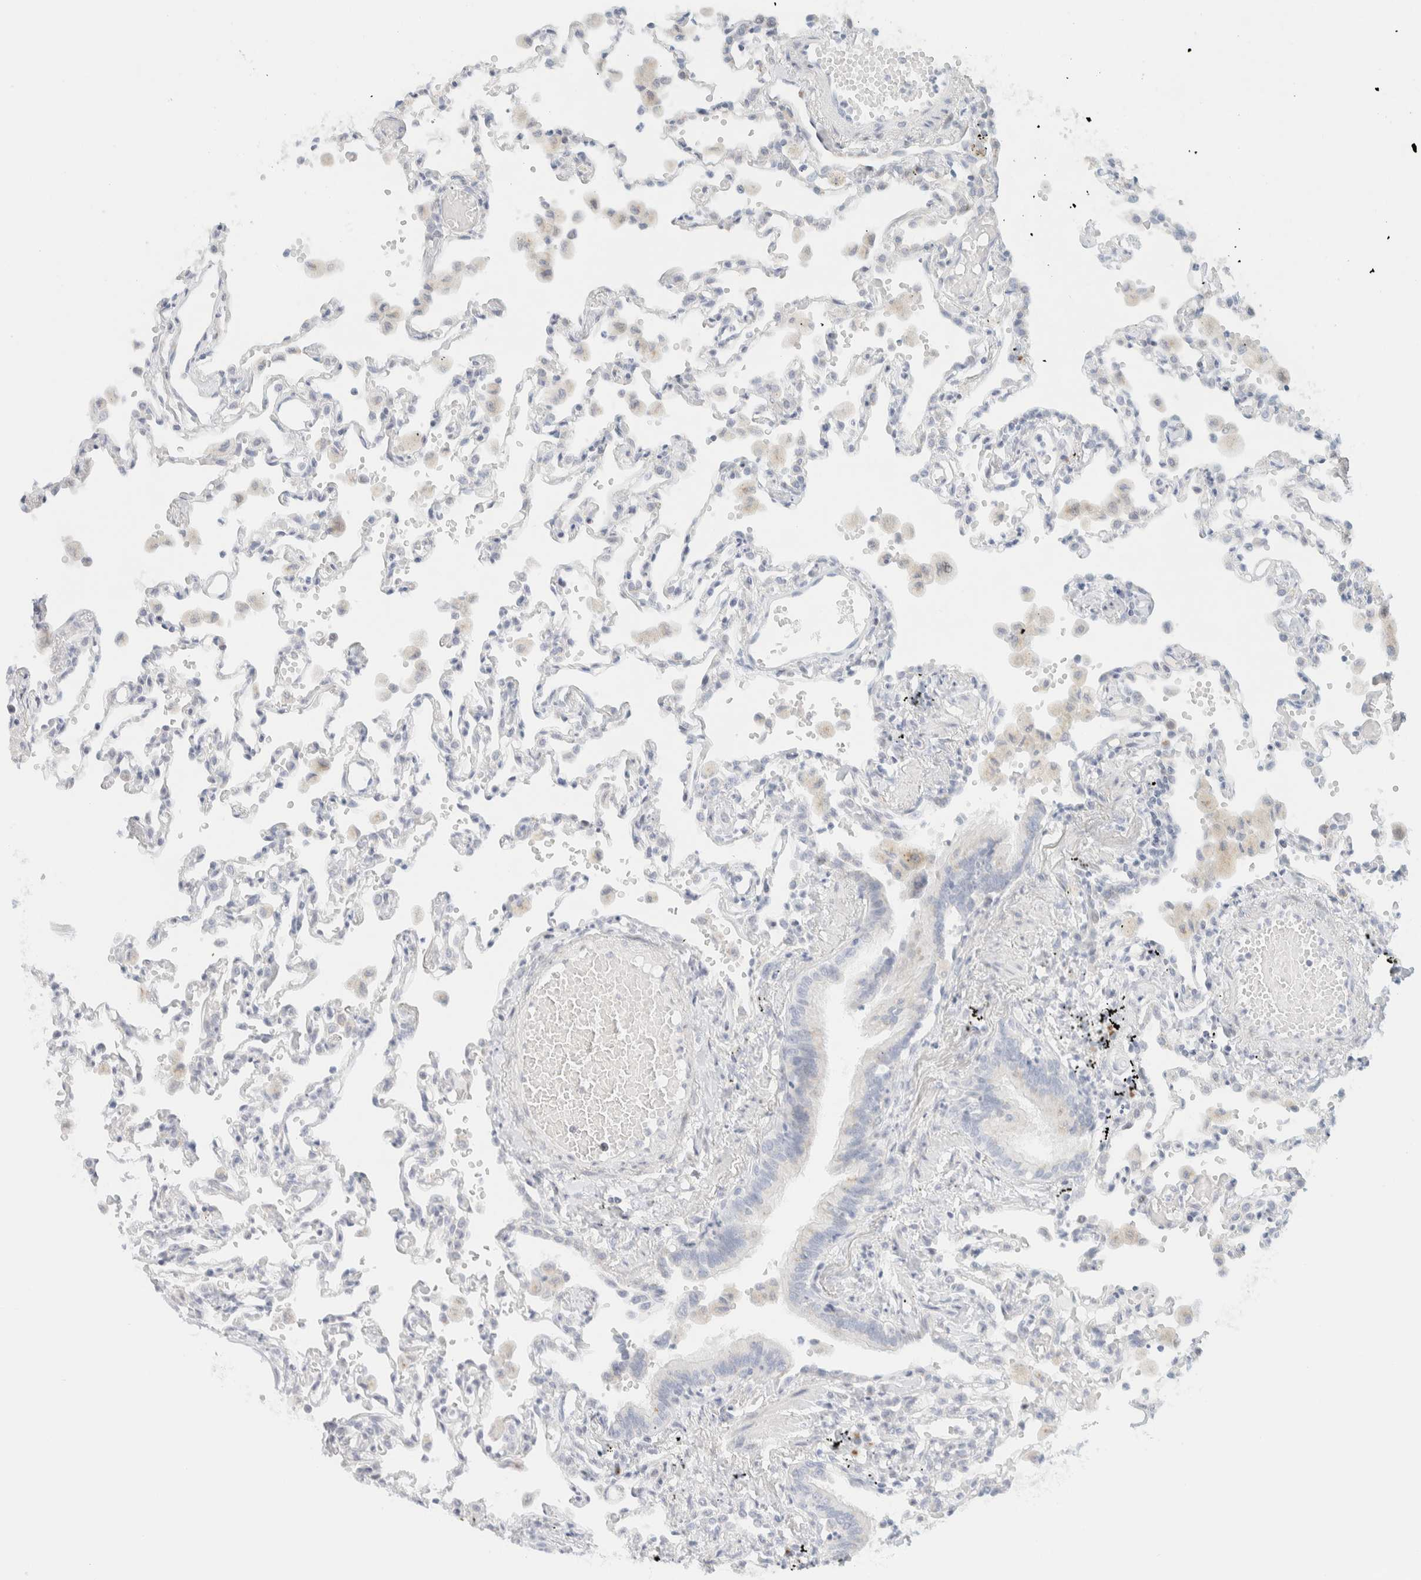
{"staining": {"intensity": "negative", "quantity": "none", "location": "none"}, "tissue": "lung", "cell_type": "Alveolar cells", "image_type": "normal", "snomed": [{"axis": "morphology", "description": "Normal tissue, NOS"}, {"axis": "topography", "description": "Bronchus"}, {"axis": "topography", "description": "Lung"}], "caption": "A high-resolution histopathology image shows IHC staining of benign lung, which reveals no significant staining in alveolar cells. (DAB (3,3'-diaminobenzidine) IHC with hematoxylin counter stain).", "gene": "SPNS3", "patient": {"sex": "female", "age": 49}}